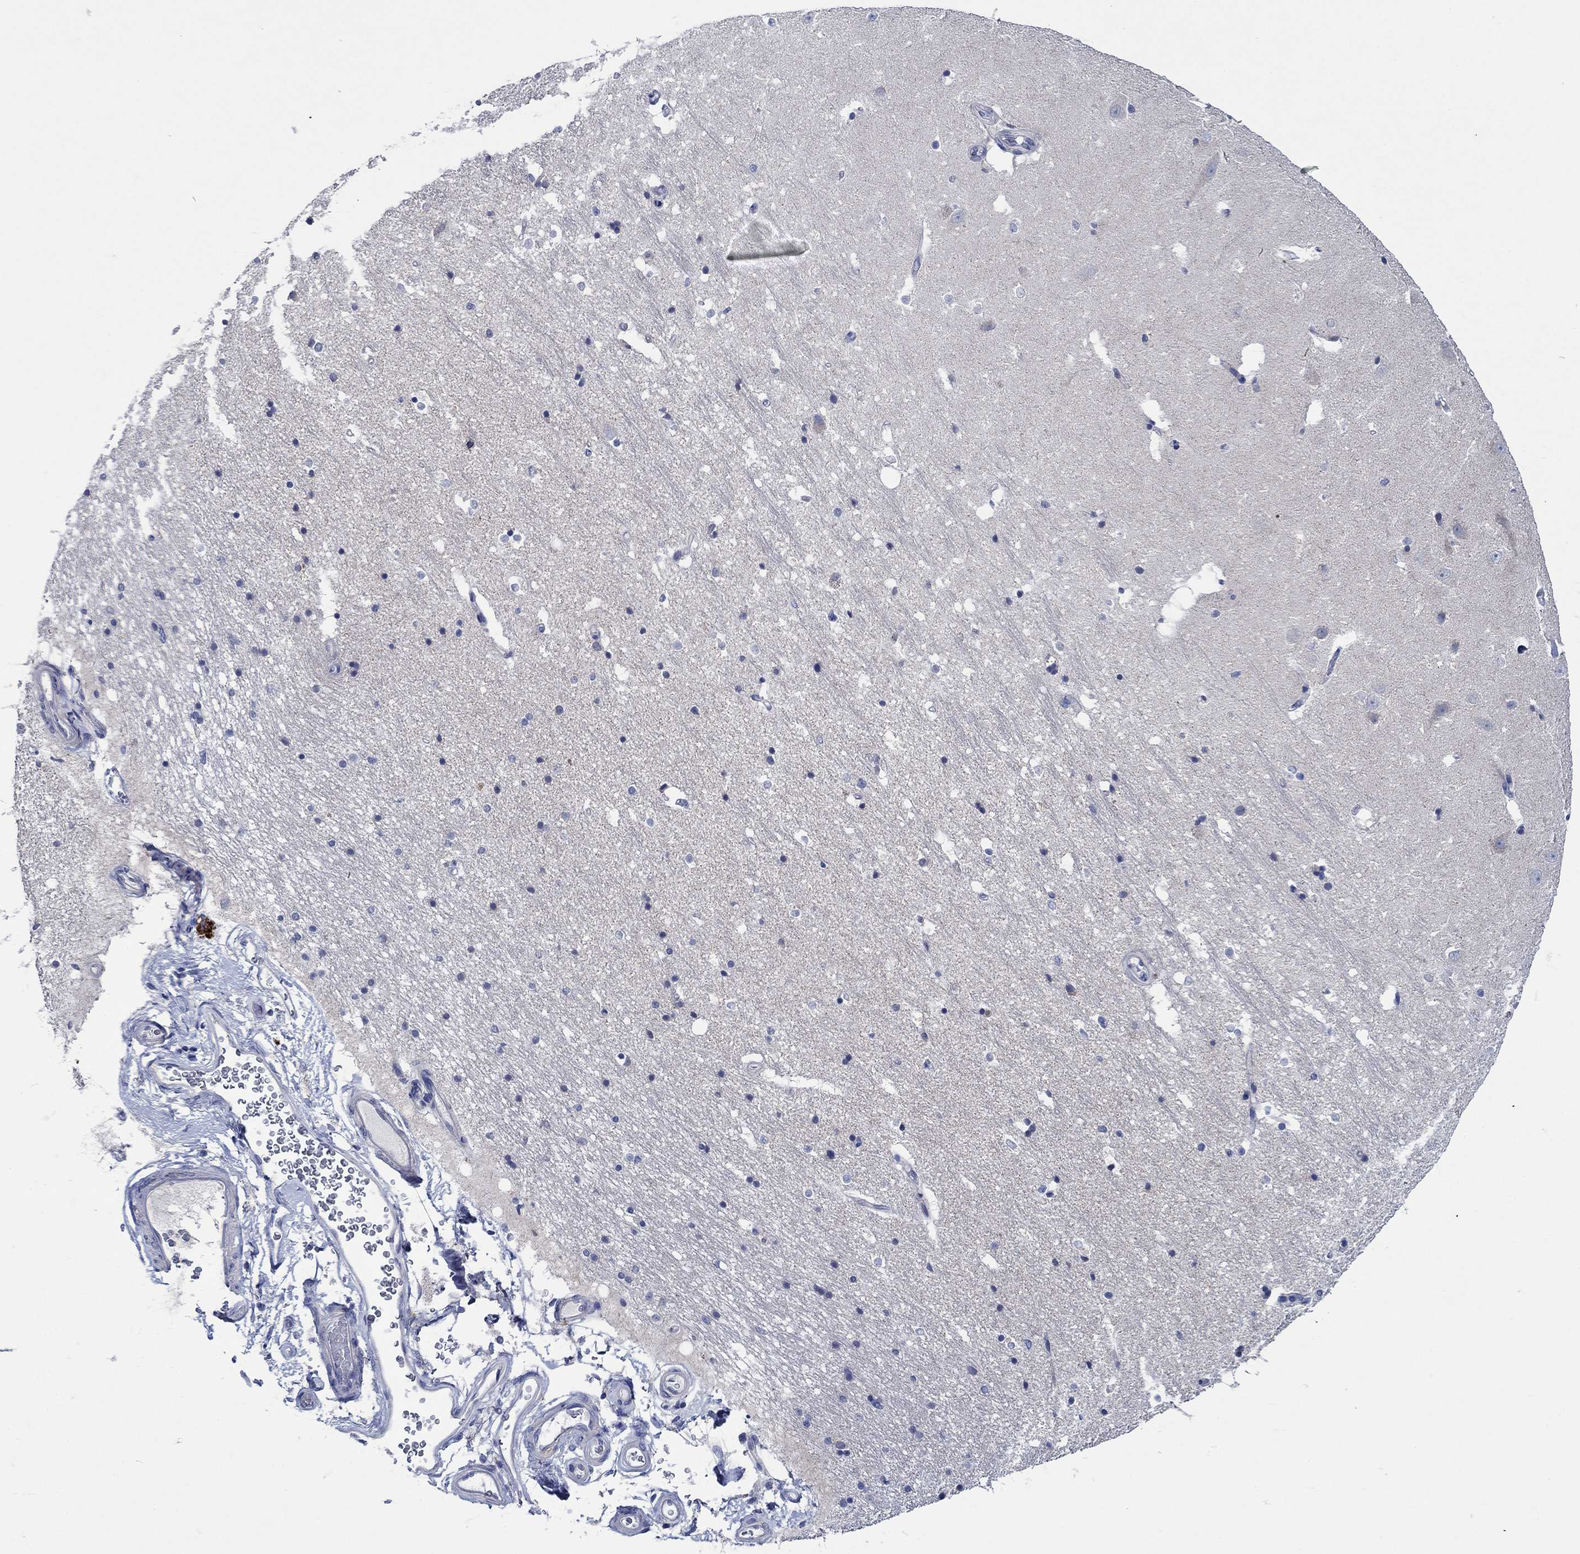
{"staining": {"intensity": "negative", "quantity": "none", "location": "none"}, "tissue": "hippocampus", "cell_type": "Glial cells", "image_type": "normal", "snomed": [{"axis": "morphology", "description": "Normal tissue, NOS"}, {"axis": "topography", "description": "Hippocampus"}], "caption": "Glial cells show no significant positivity in benign hippocampus. (Brightfield microscopy of DAB (3,3'-diaminobenzidine) immunohistochemistry (IHC) at high magnification).", "gene": "ENSG00000251537", "patient": {"sex": "male", "age": 44}}